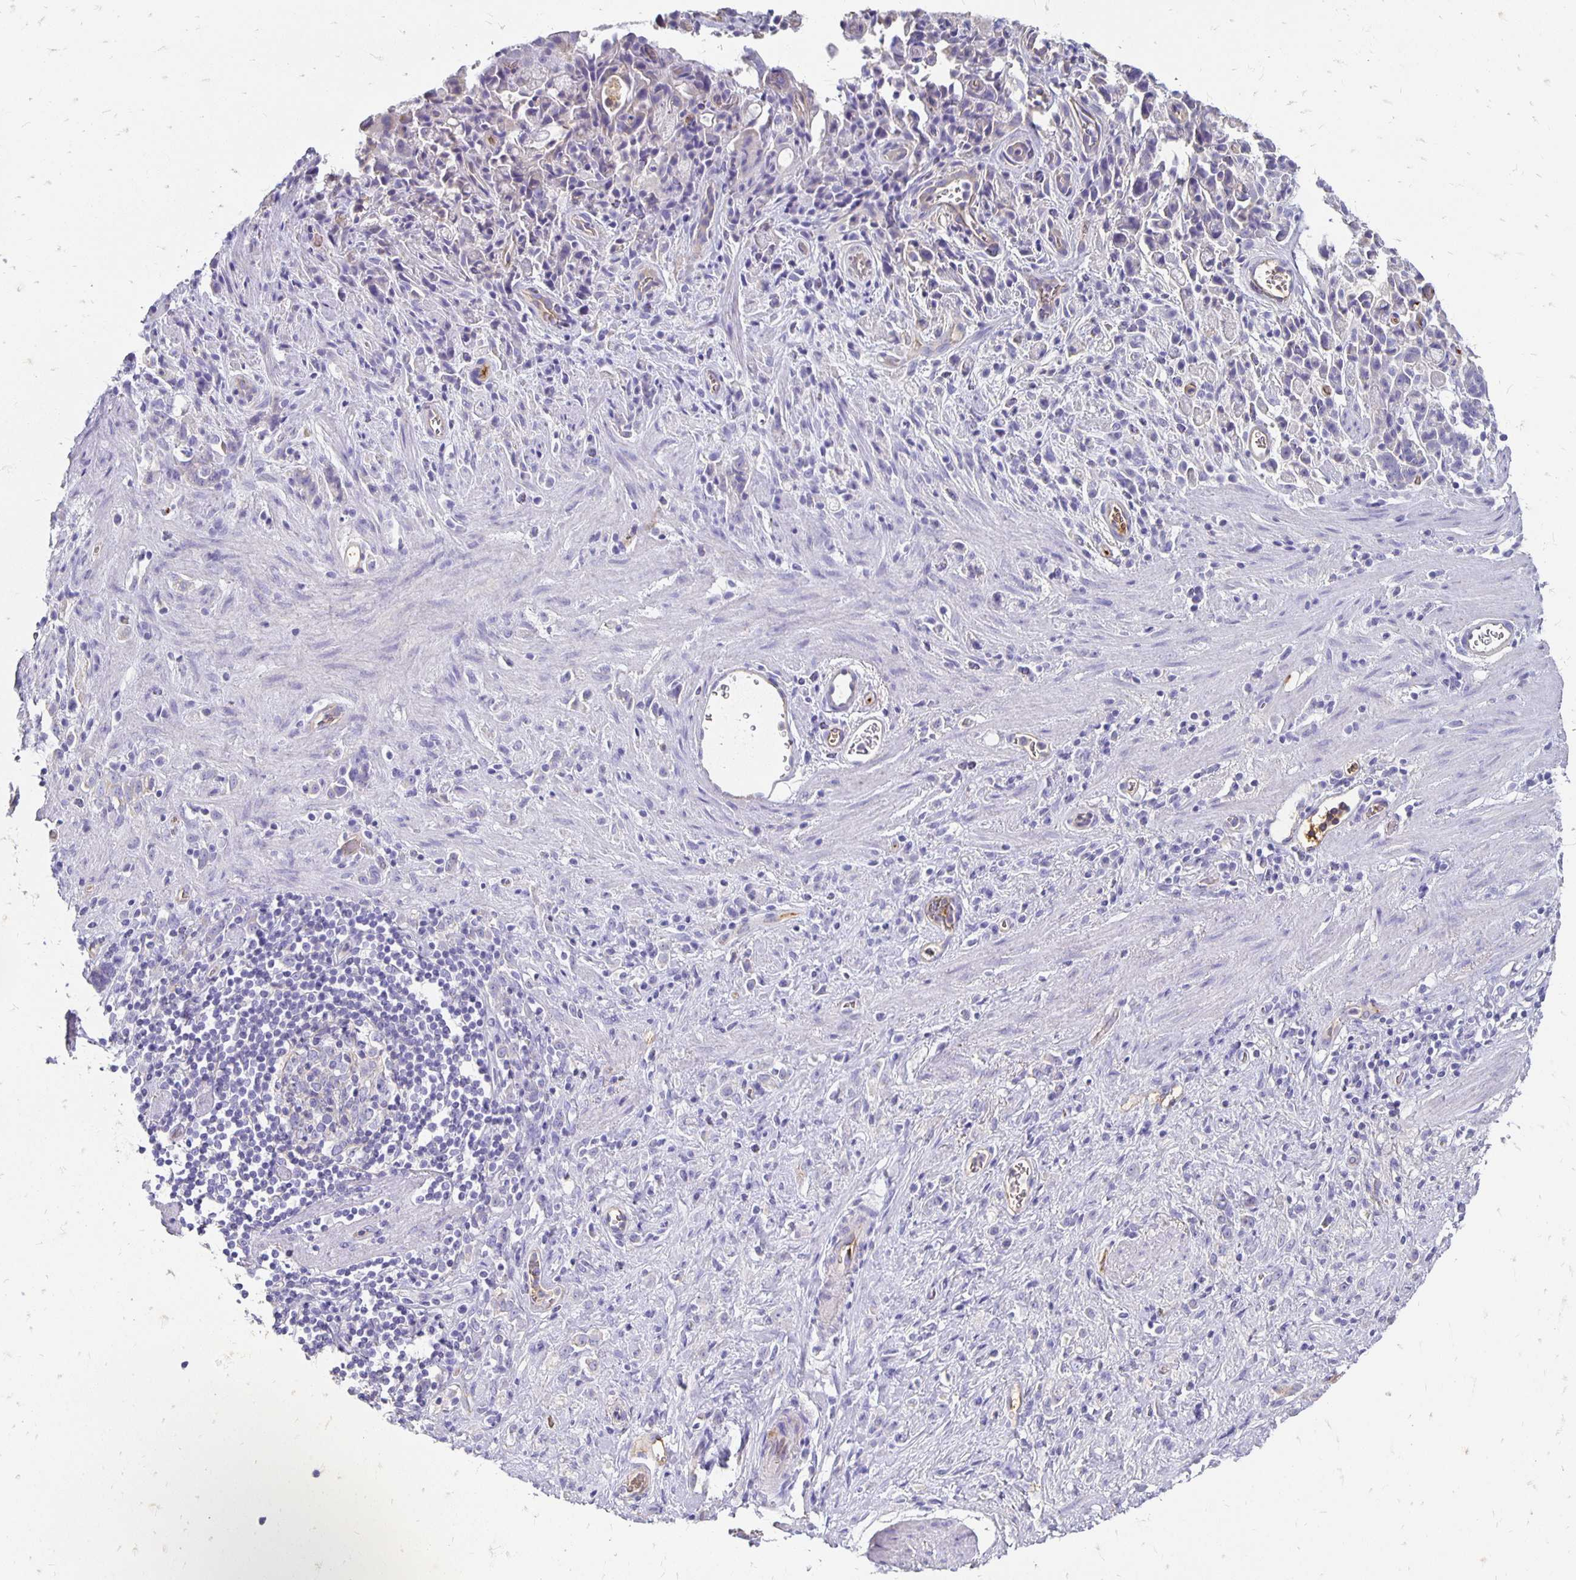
{"staining": {"intensity": "negative", "quantity": "none", "location": "none"}, "tissue": "stomach cancer", "cell_type": "Tumor cells", "image_type": "cancer", "snomed": [{"axis": "morphology", "description": "Adenocarcinoma, NOS"}, {"axis": "topography", "description": "Stomach"}], "caption": "Adenocarcinoma (stomach) was stained to show a protein in brown. There is no significant staining in tumor cells. (IHC, brightfield microscopy, high magnification).", "gene": "APOB", "patient": {"sex": "female", "age": 60}}